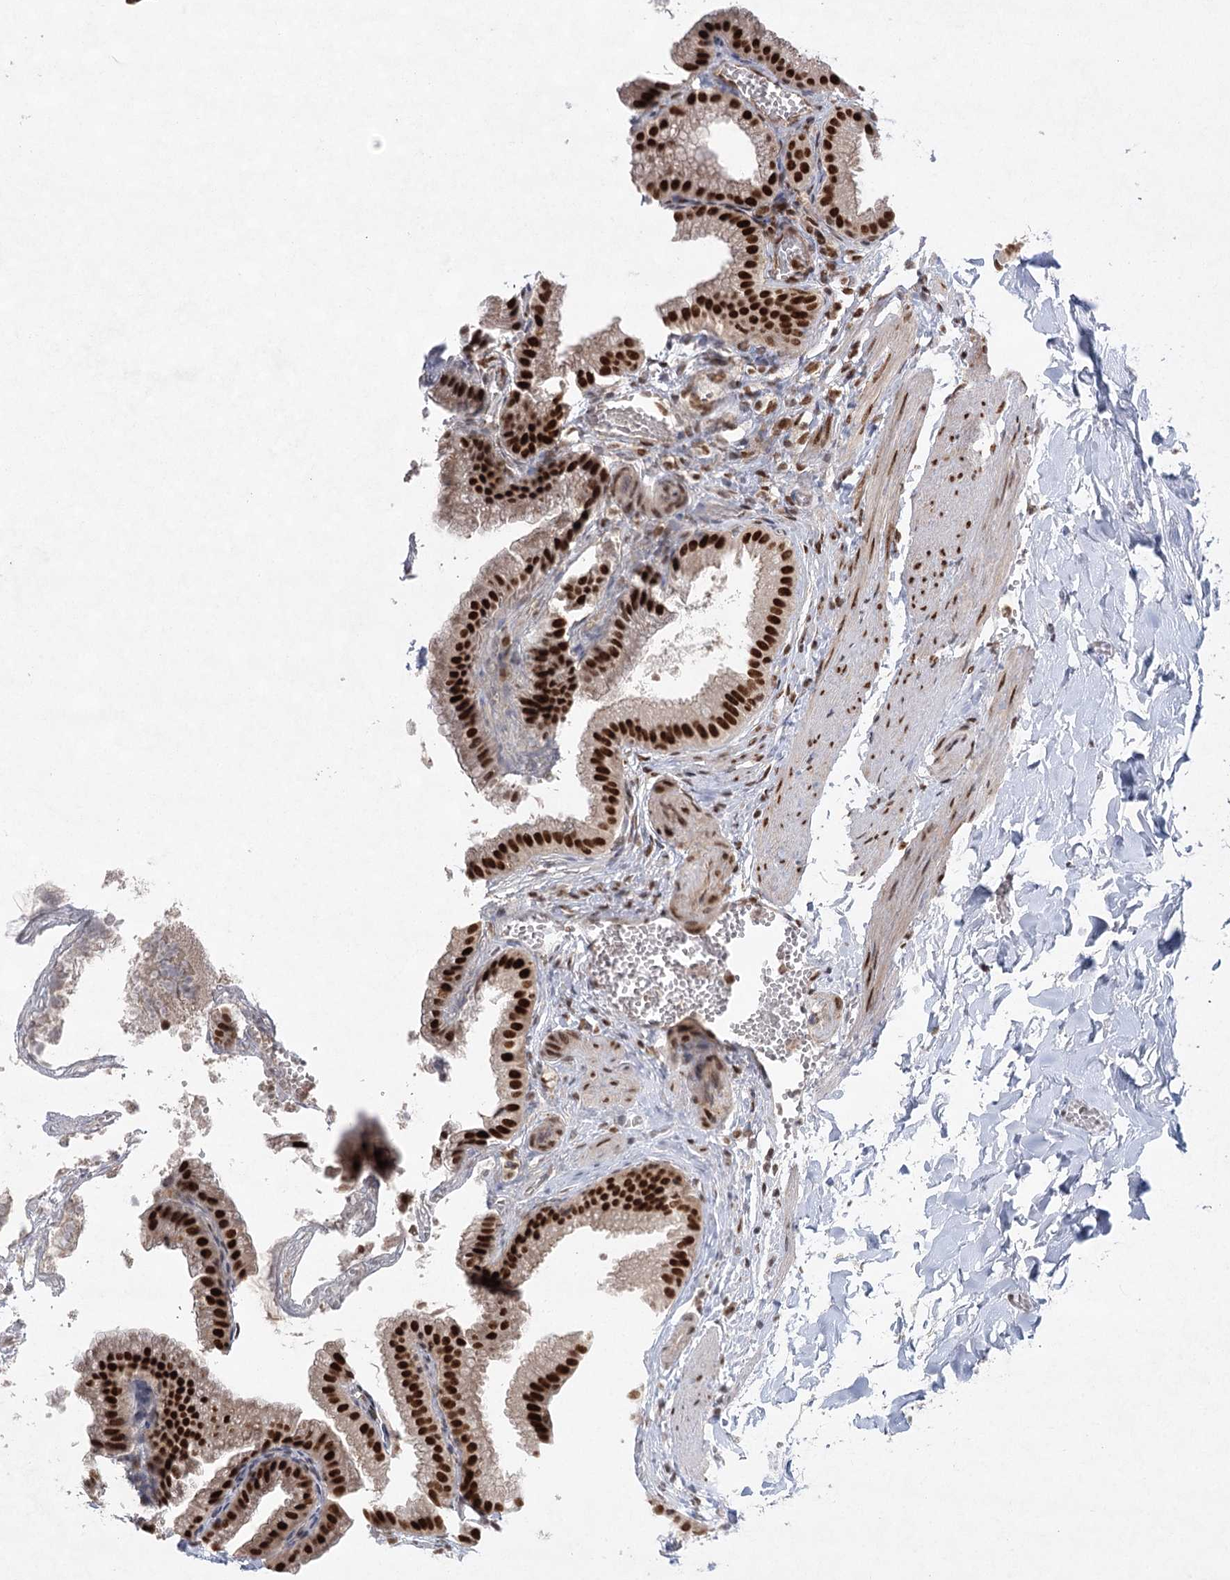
{"staining": {"intensity": "strong", "quantity": ">75%", "location": "nuclear"}, "tissue": "gallbladder", "cell_type": "Glandular cells", "image_type": "normal", "snomed": [{"axis": "morphology", "description": "Normal tissue, NOS"}, {"axis": "topography", "description": "Gallbladder"}], "caption": "Immunohistochemistry (IHC) (DAB (3,3'-diaminobenzidine)) staining of normal gallbladder shows strong nuclear protein positivity in approximately >75% of glandular cells.", "gene": "ZCCHC8", "patient": {"sex": "male", "age": 38}}